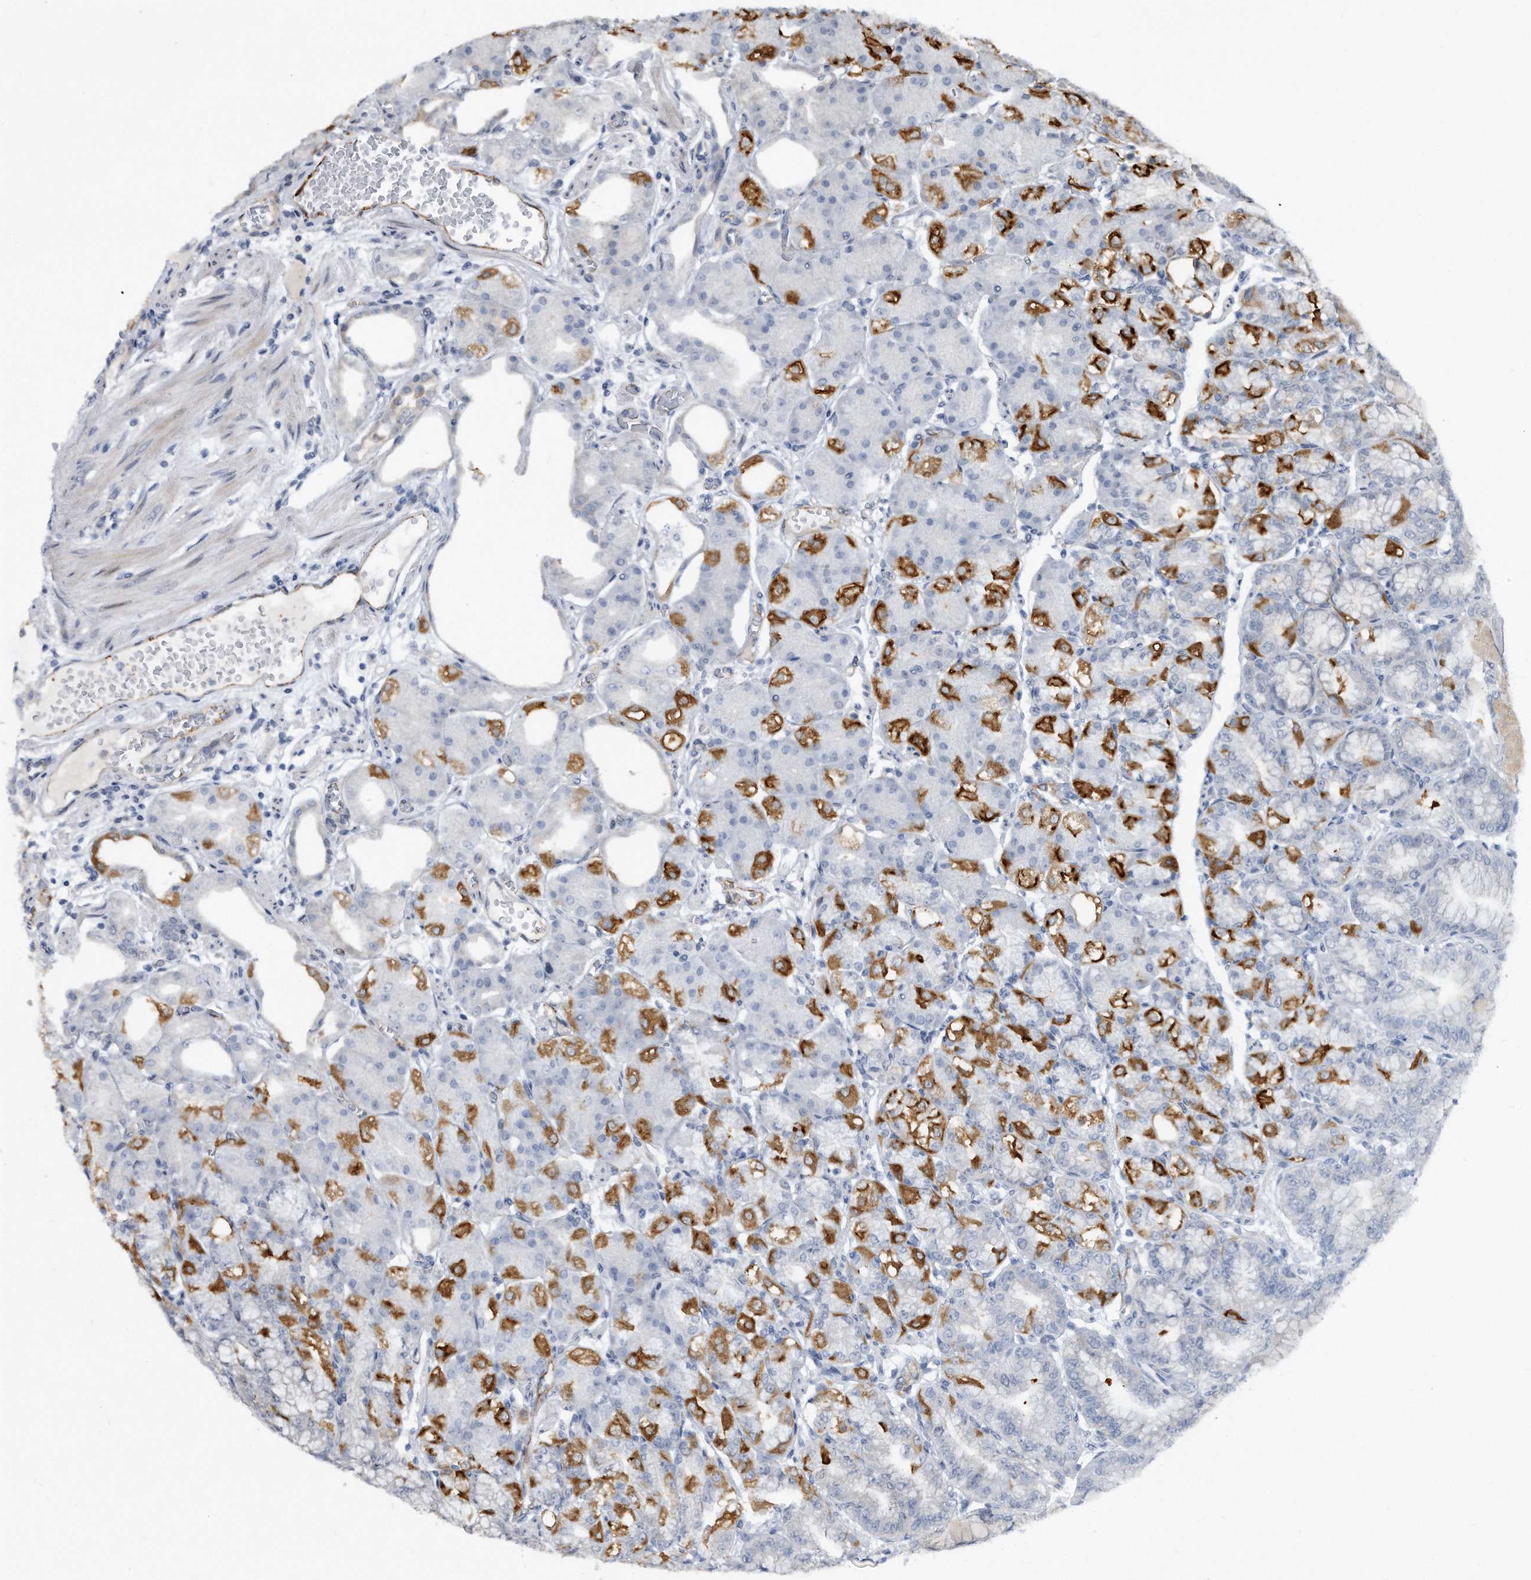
{"staining": {"intensity": "moderate", "quantity": "25%-75%", "location": "cytoplasmic/membranous"}, "tissue": "stomach", "cell_type": "Glandular cells", "image_type": "normal", "snomed": [{"axis": "morphology", "description": "Normal tissue, NOS"}, {"axis": "topography", "description": "Stomach, lower"}], "caption": "Stomach stained with DAB immunohistochemistry (IHC) shows medium levels of moderate cytoplasmic/membranous staining in approximately 25%-75% of glandular cells.", "gene": "PGBD2", "patient": {"sex": "male", "age": 71}}